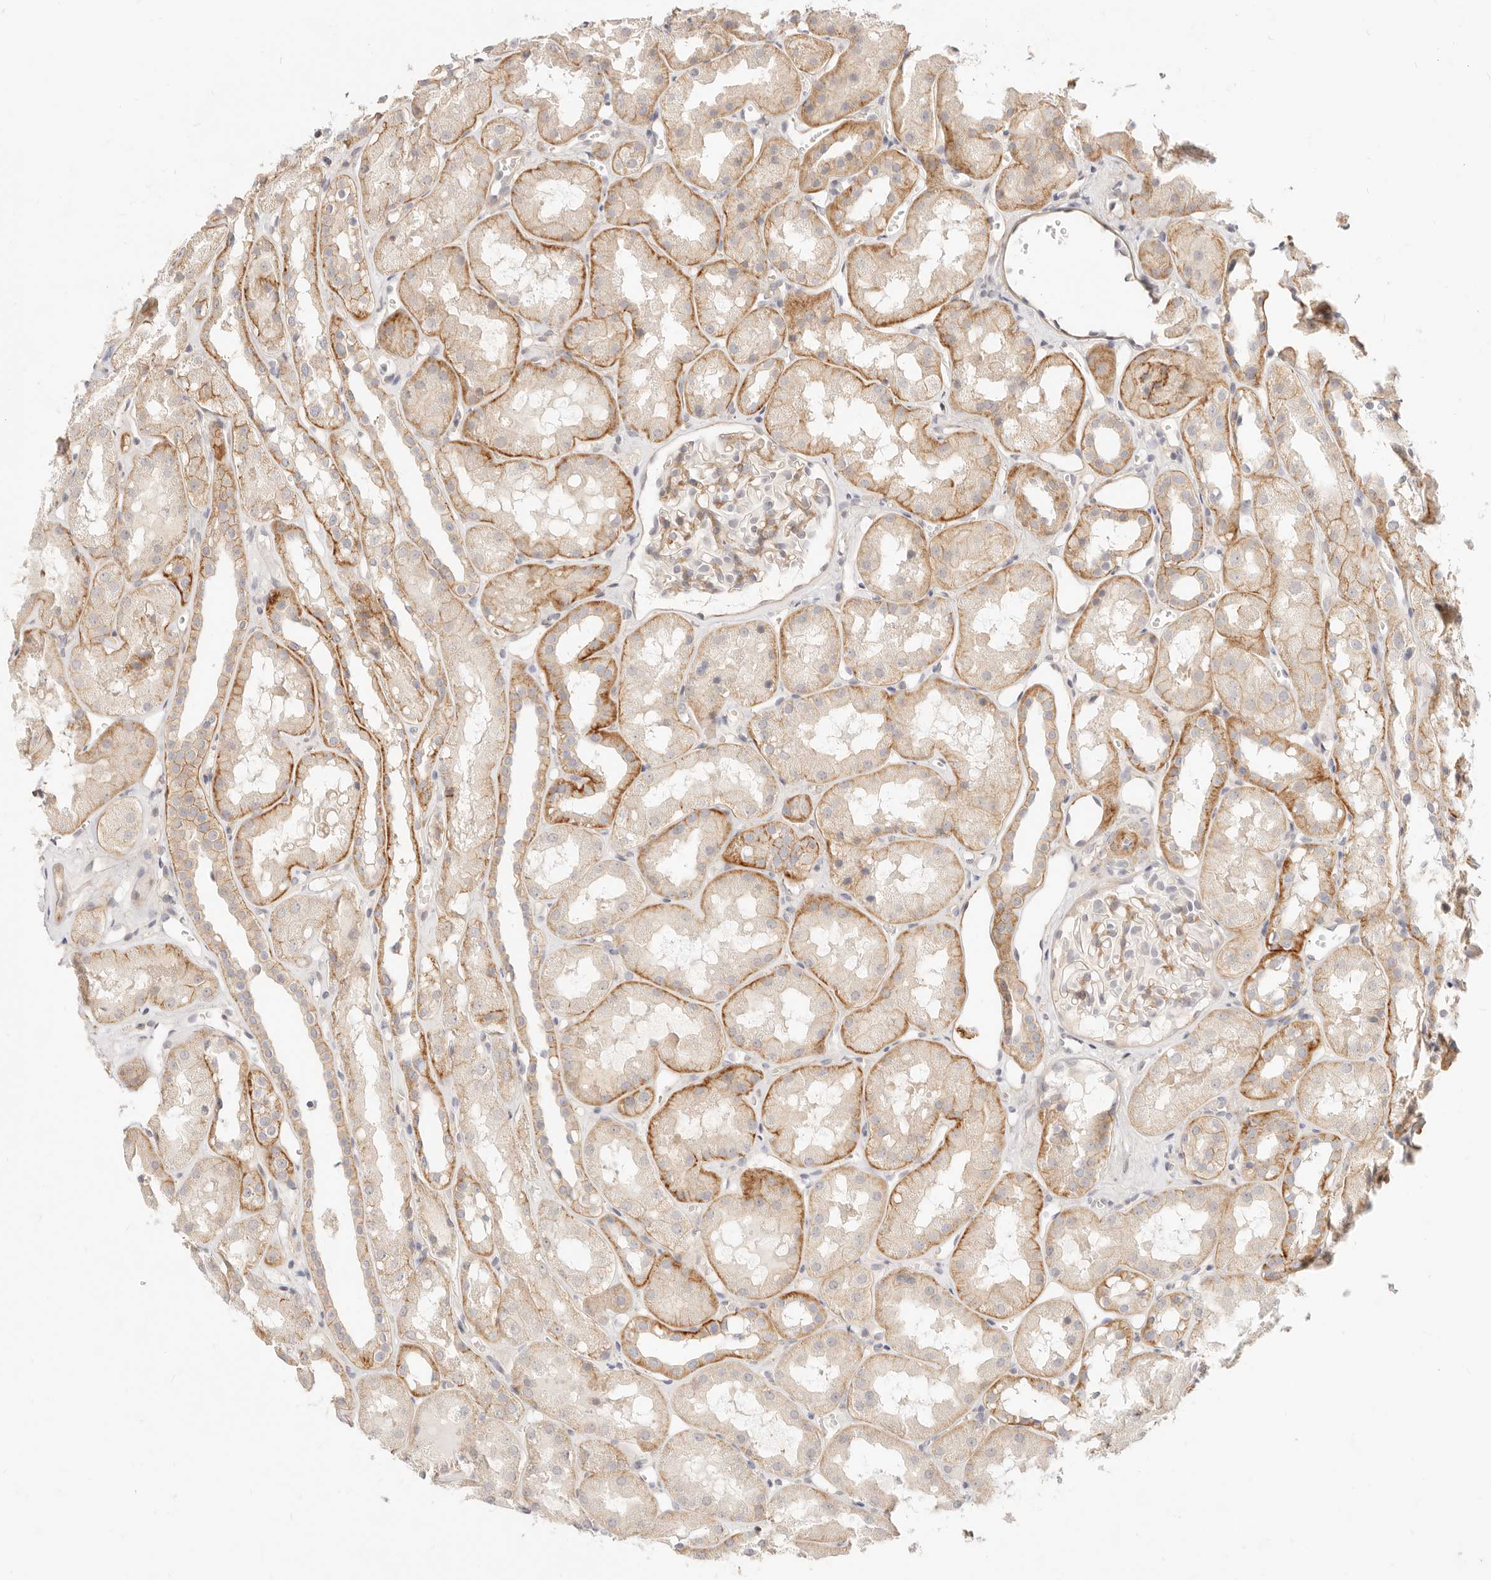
{"staining": {"intensity": "weak", "quantity": "25%-75%", "location": "cytoplasmic/membranous"}, "tissue": "kidney", "cell_type": "Cells in glomeruli", "image_type": "normal", "snomed": [{"axis": "morphology", "description": "Normal tissue, NOS"}, {"axis": "topography", "description": "Kidney"}], "caption": "Immunohistochemical staining of benign kidney demonstrates 25%-75% levels of weak cytoplasmic/membranous protein expression in about 25%-75% of cells in glomeruli. (DAB (3,3'-diaminobenzidine) IHC with brightfield microscopy, high magnification).", "gene": "UBXN10", "patient": {"sex": "male", "age": 16}}